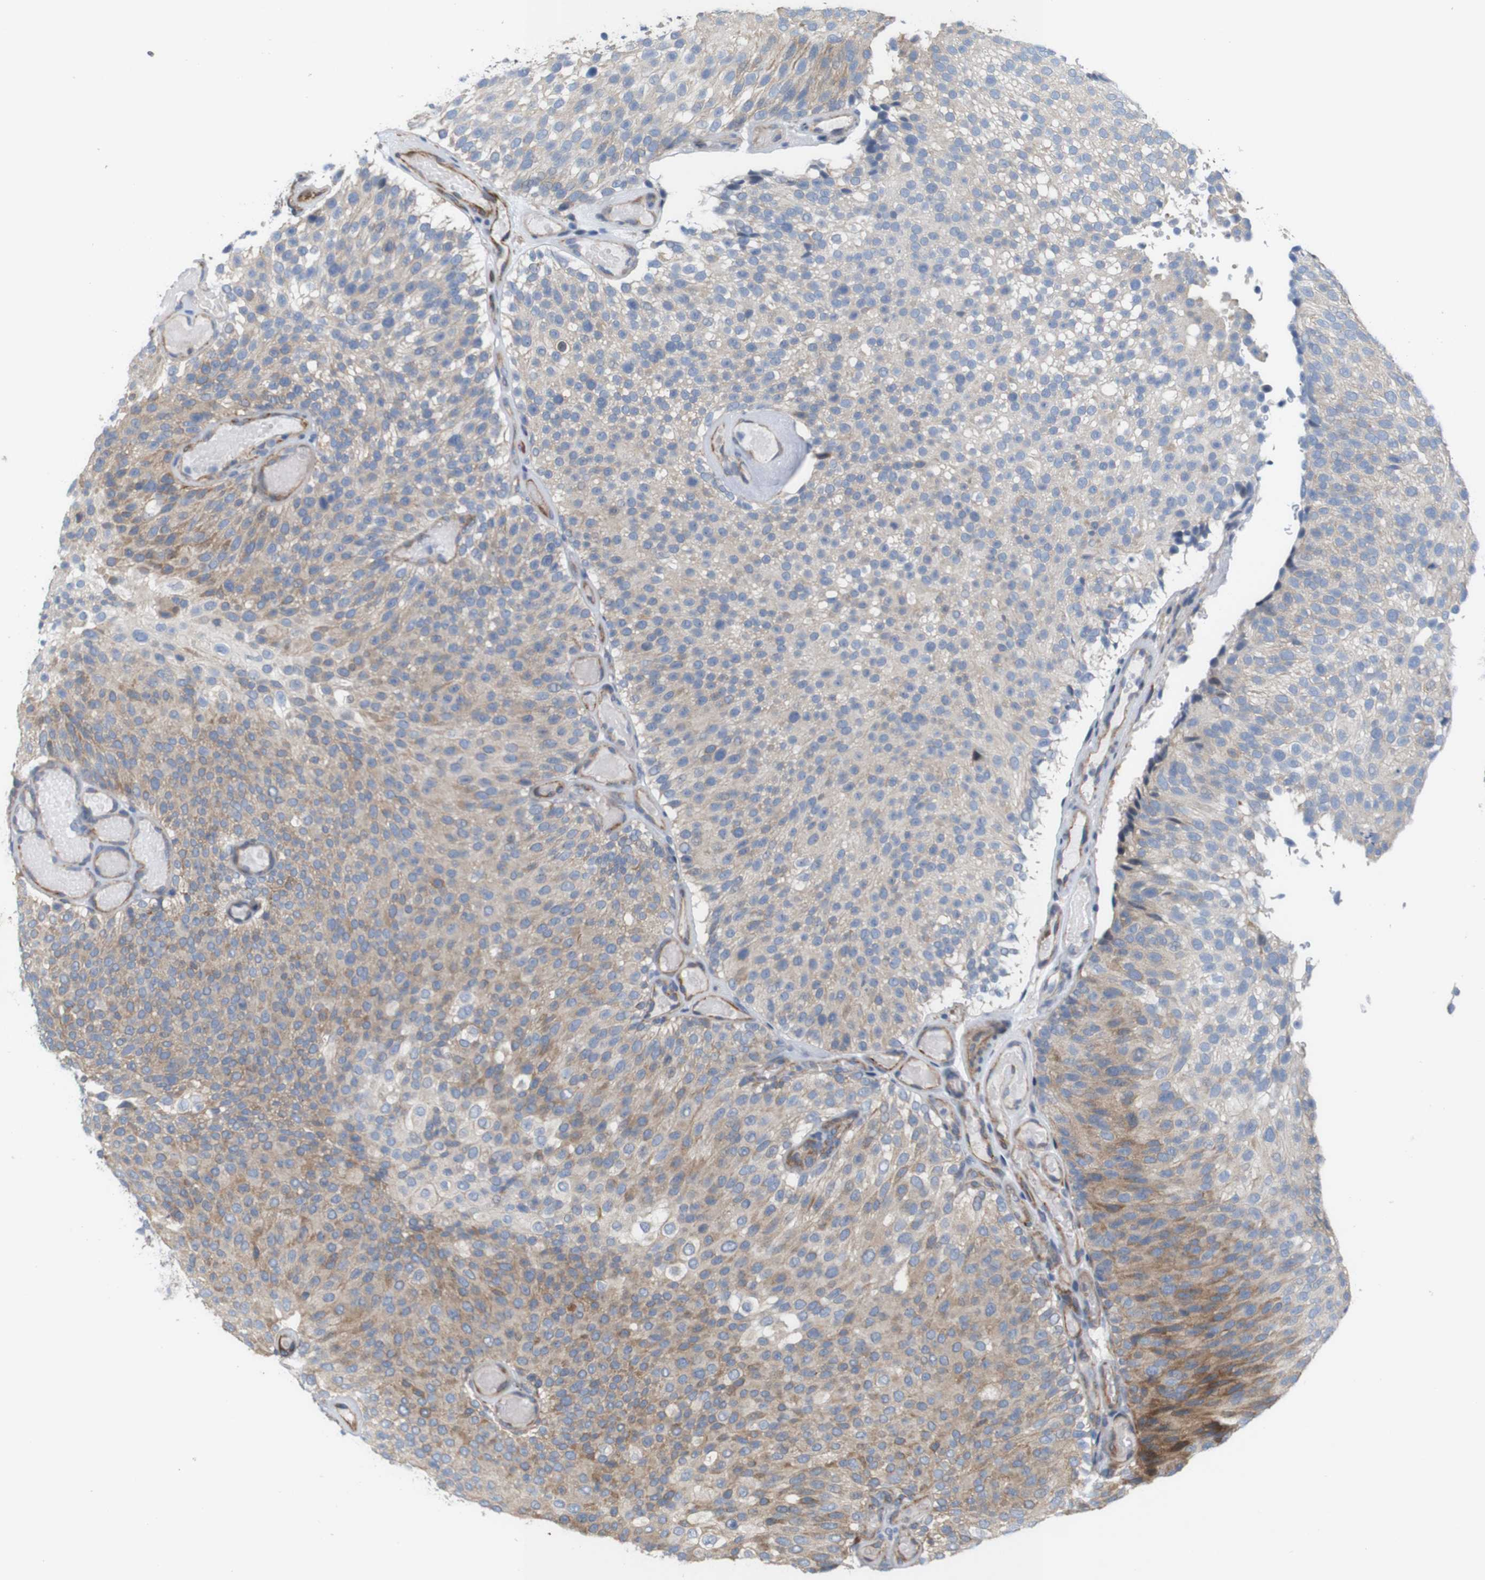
{"staining": {"intensity": "weak", "quantity": "25%-75%", "location": "cytoplasmic/membranous"}, "tissue": "urothelial cancer", "cell_type": "Tumor cells", "image_type": "cancer", "snomed": [{"axis": "morphology", "description": "Urothelial carcinoma, Low grade"}, {"axis": "topography", "description": "Urinary bladder"}], "caption": "Approximately 25%-75% of tumor cells in human urothelial cancer demonstrate weak cytoplasmic/membranous protein staining as visualized by brown immunohistochemical staining.", "gene": "JPH1", "patient": {"sex": "male", "age": 78}}